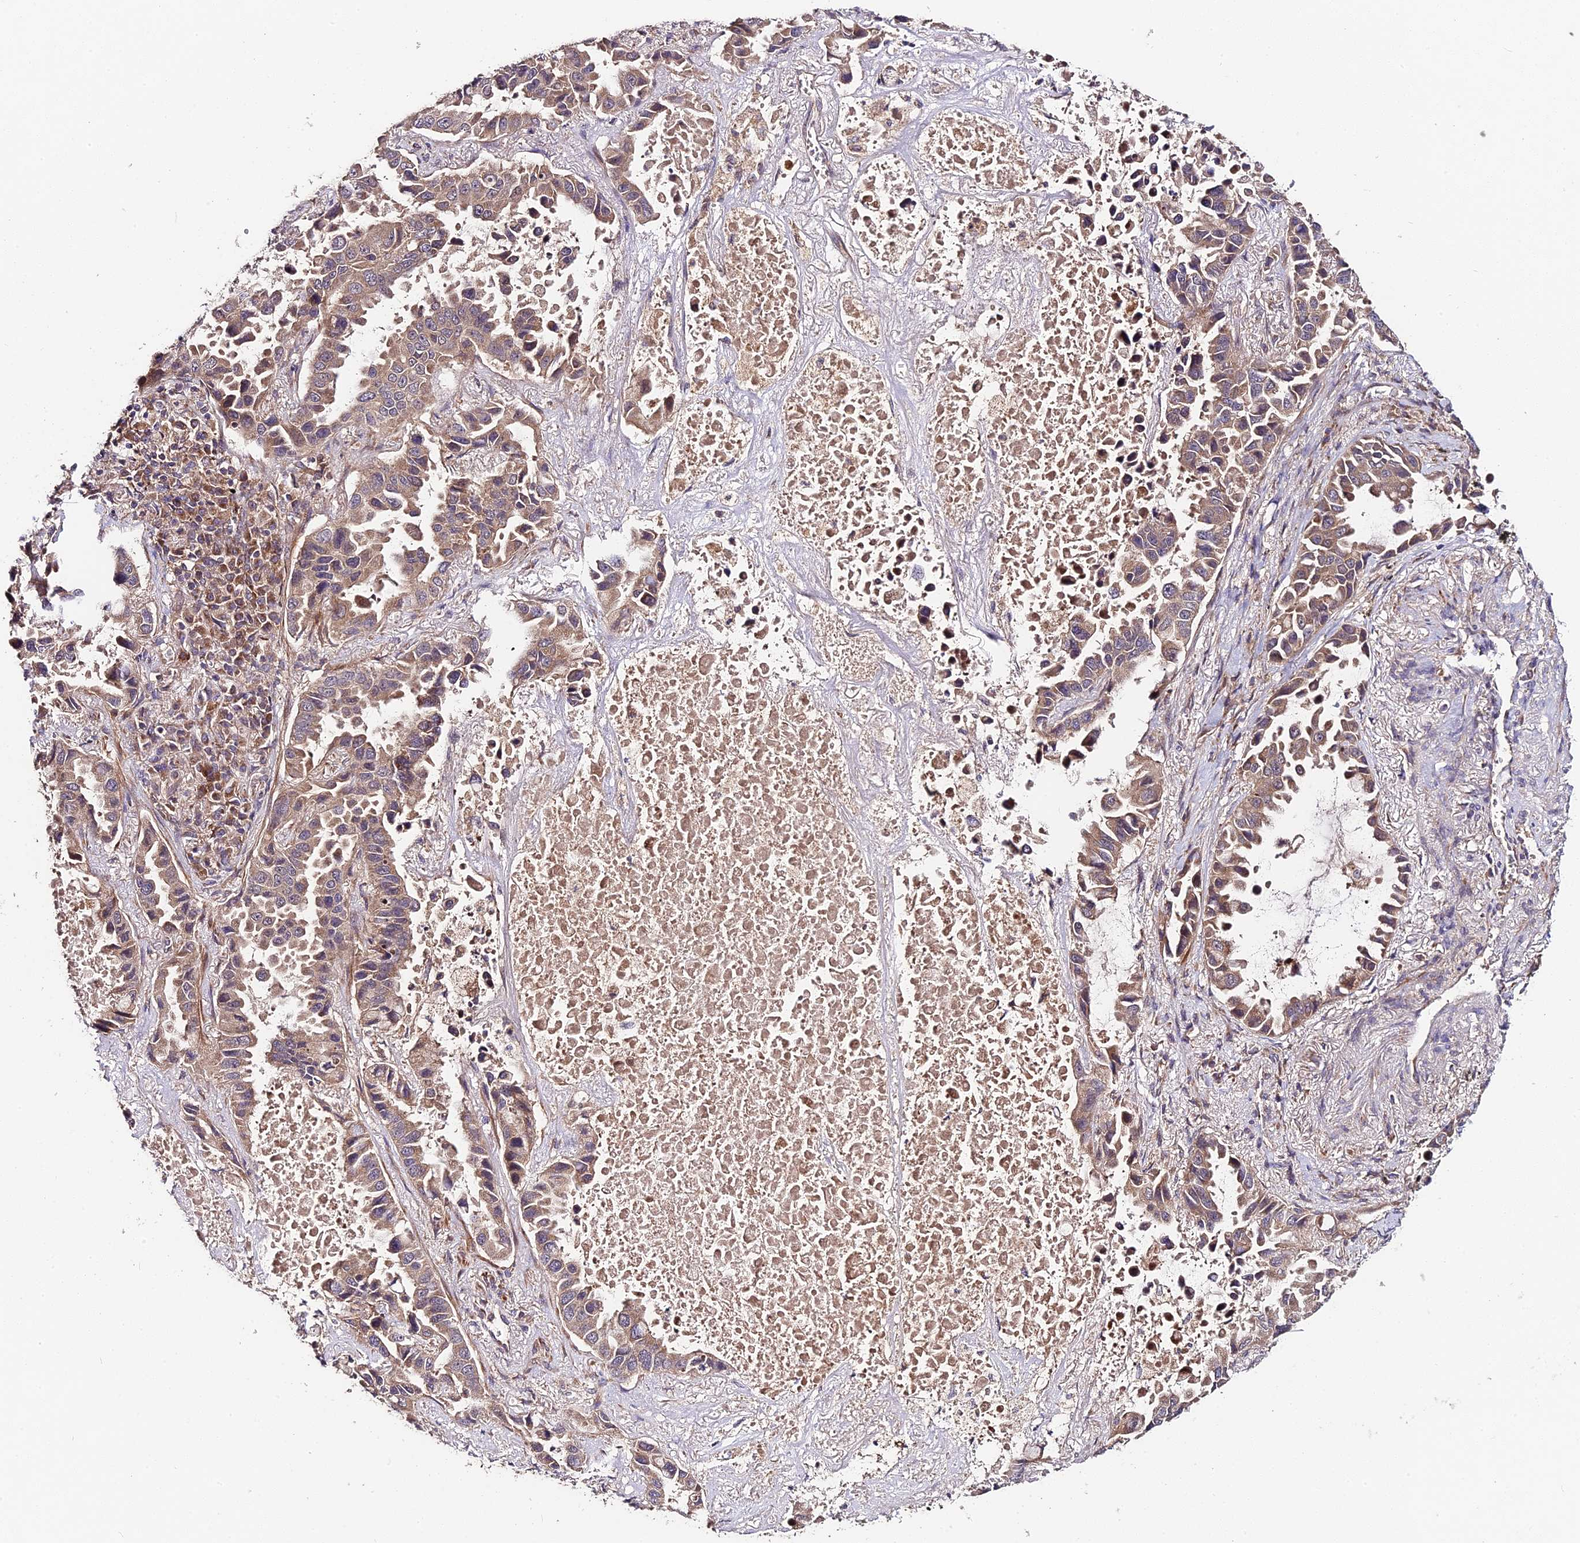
{"staining": {"intensity": "moderate", "quantity": ">75%", "location": "cytoplasmic/membranous"}, "tissue": "lung cancer", "cell_type": "Tumor cells", "image_type": "cancer", "snomed": [{"axis": "morphology", "description": "Adenocarcinoma, NOS"}, {"axis": "topography", "description": "Lung"}], "caption": "Human lung cancer (adenocarcinoma) stained with a brown dye reveals moderate cytoplasmic/membranous positive staining in about >75% of tumor cells.", "gene": "C3orf20", "patient": {"sex": "male", "age": 64}}